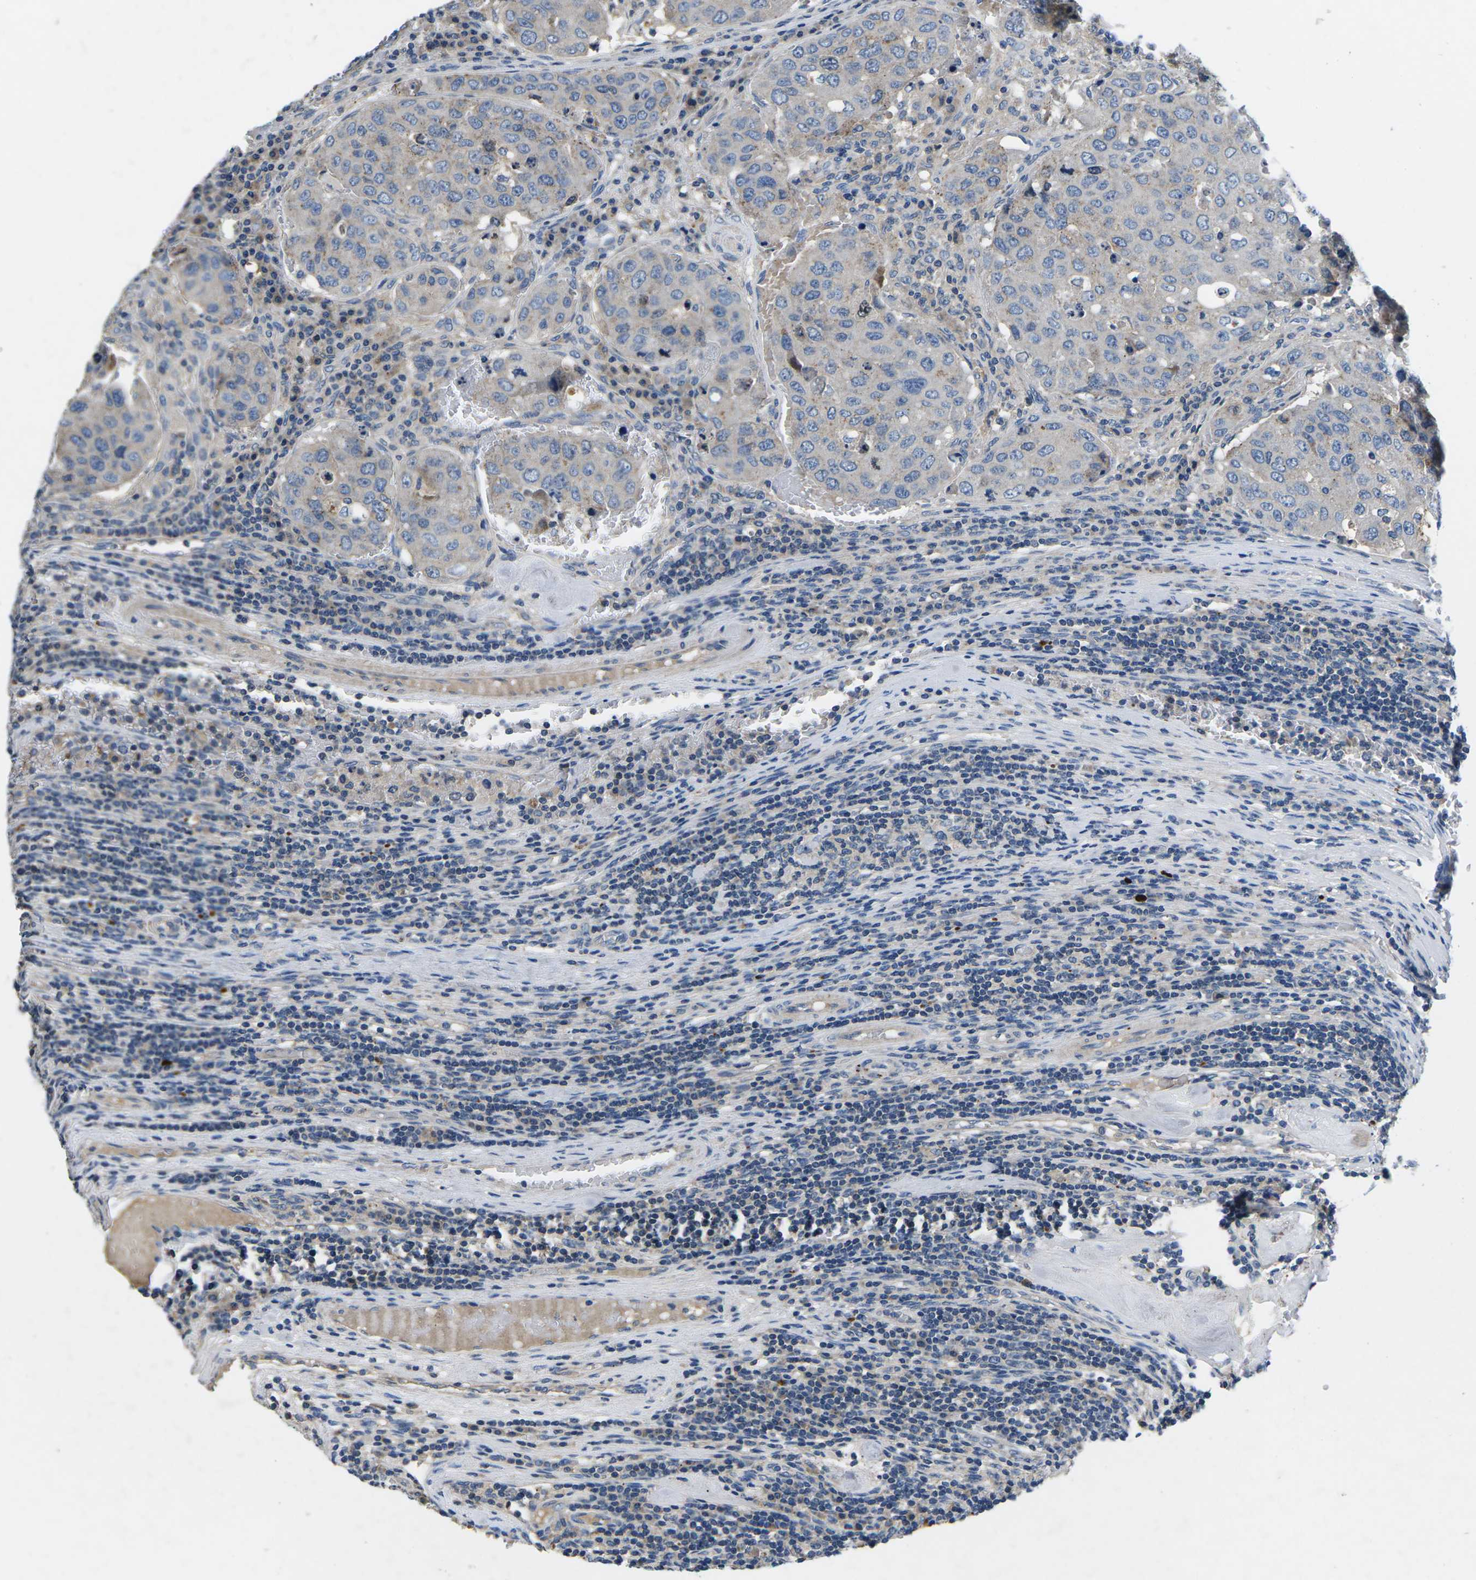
{"staining": {"intensity": "negative", "quantity": "none", "location": "none"}, "tissue": "urothelial cancer", "cell_type": "Tumor cells", "image_type": "cancer", "snomed": [{"axis": "morphology", "description": "Urothelial carcinoma, High grade"}, {"axis": "topography", "description": "Lymph node"}, {"axis": "topography", "description": "Urinary bladder"}], "caption": "High power microscopy image of an immunohistochemistry (IHC) photomicrograph of urothelial carcinoma (high-grade), revealing no significant staining in tumor cells. (DAB immunohistochemistry (IHC) visualized using brightfield microscopy, high magnification).", "gene": "PDCD6IP", "patient": {"sex": "male", "age": 51}}